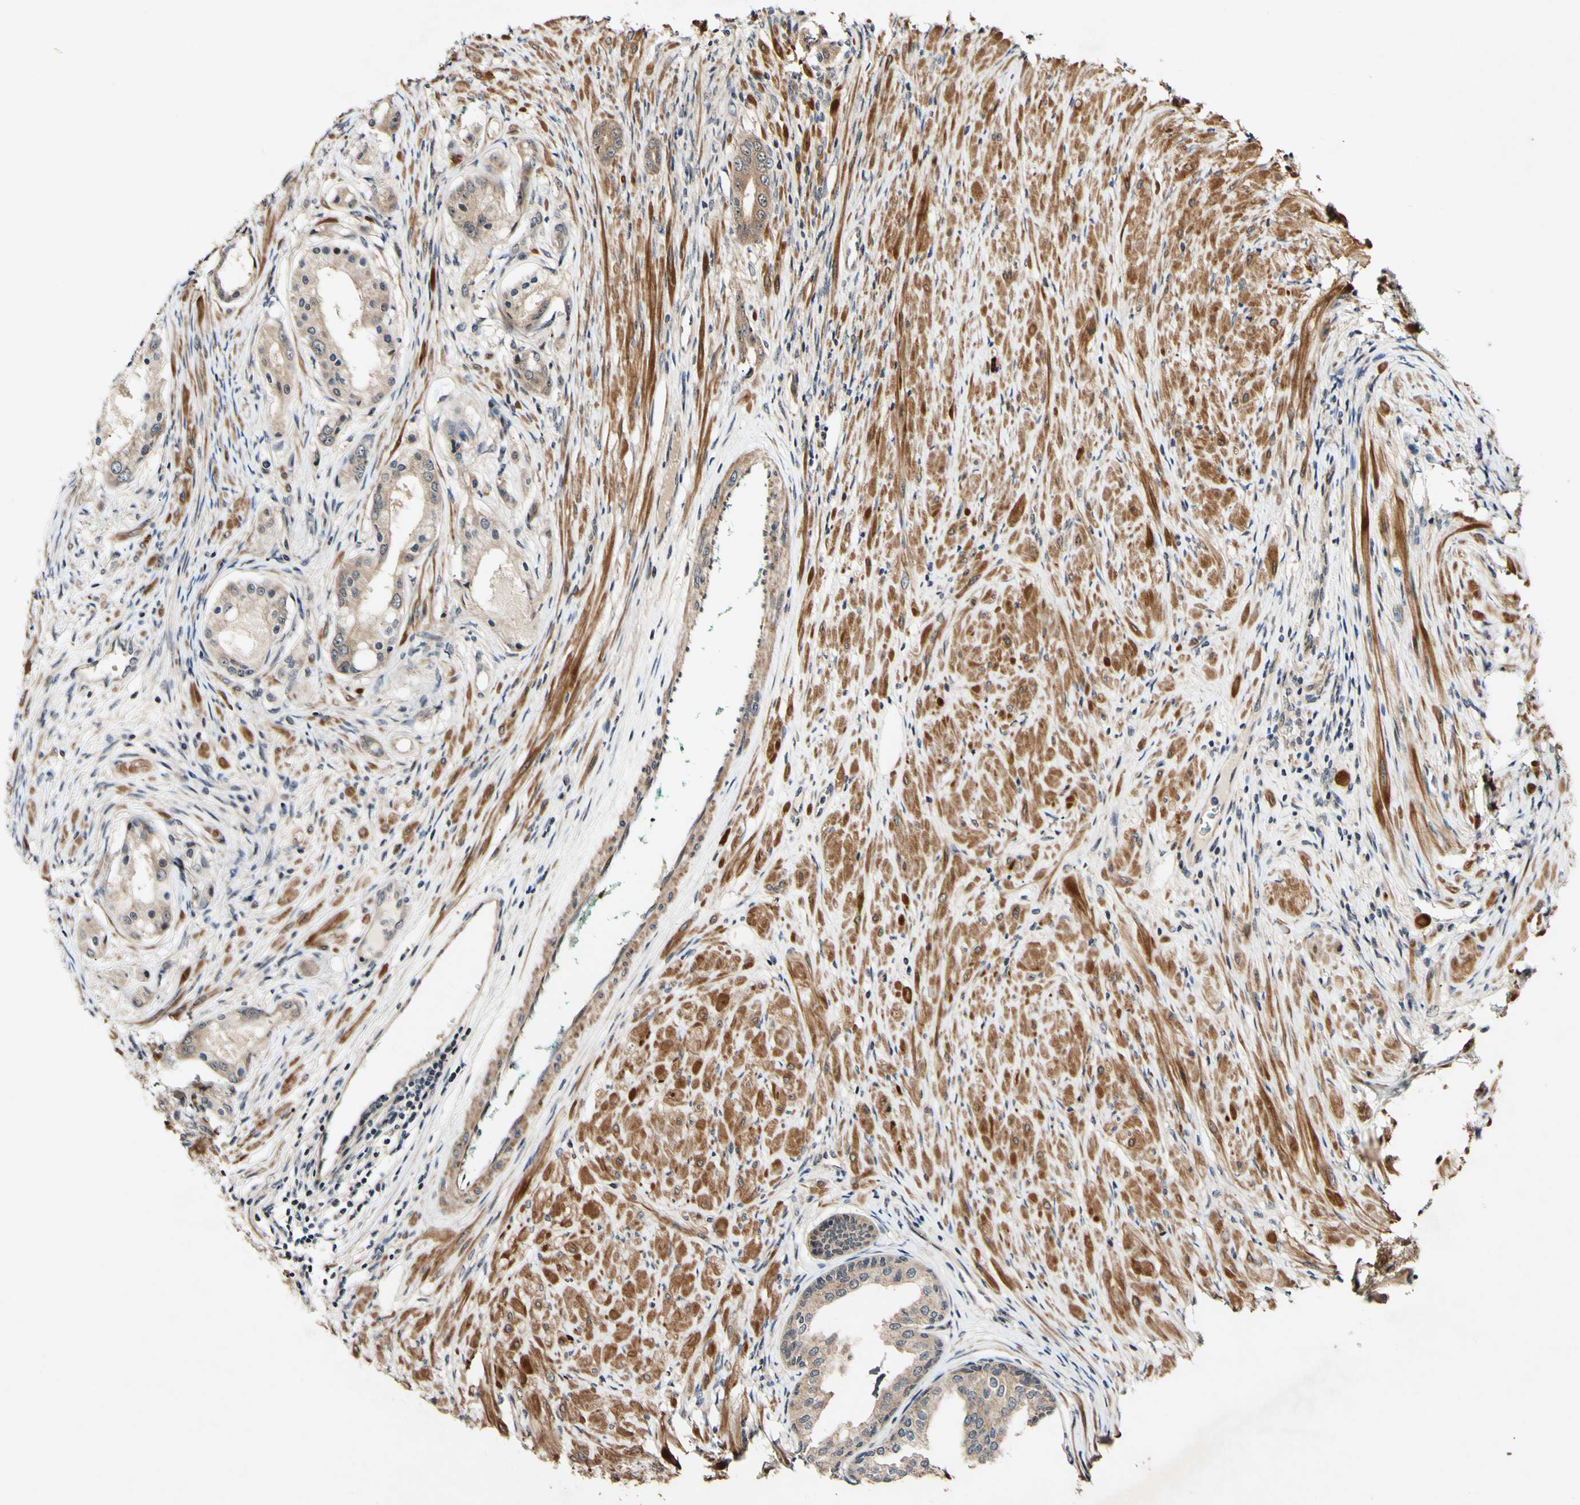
{"staining": {"intensity": "weak", "quantity": ">75%", "location": "cytoplasmic/membranous"}, "tissue": "prostate cancer", "cell_type": "Tumor cells", "image_type": "cancer", "snomed": [{"axis": "morphology", "description": "Adenocarcinoma, High grade"}, {"axis": "topography", "description": "Prostate"}], "caption": "IHC of prostate cancer (adenocarcinoma (high-grade)) exhibits low levels of weak cytoplasmic/membranous expression in approximately >75% of tumor cells.", "gene": "CSNK1E", "patient": {"sex": "male", "age": 59}}